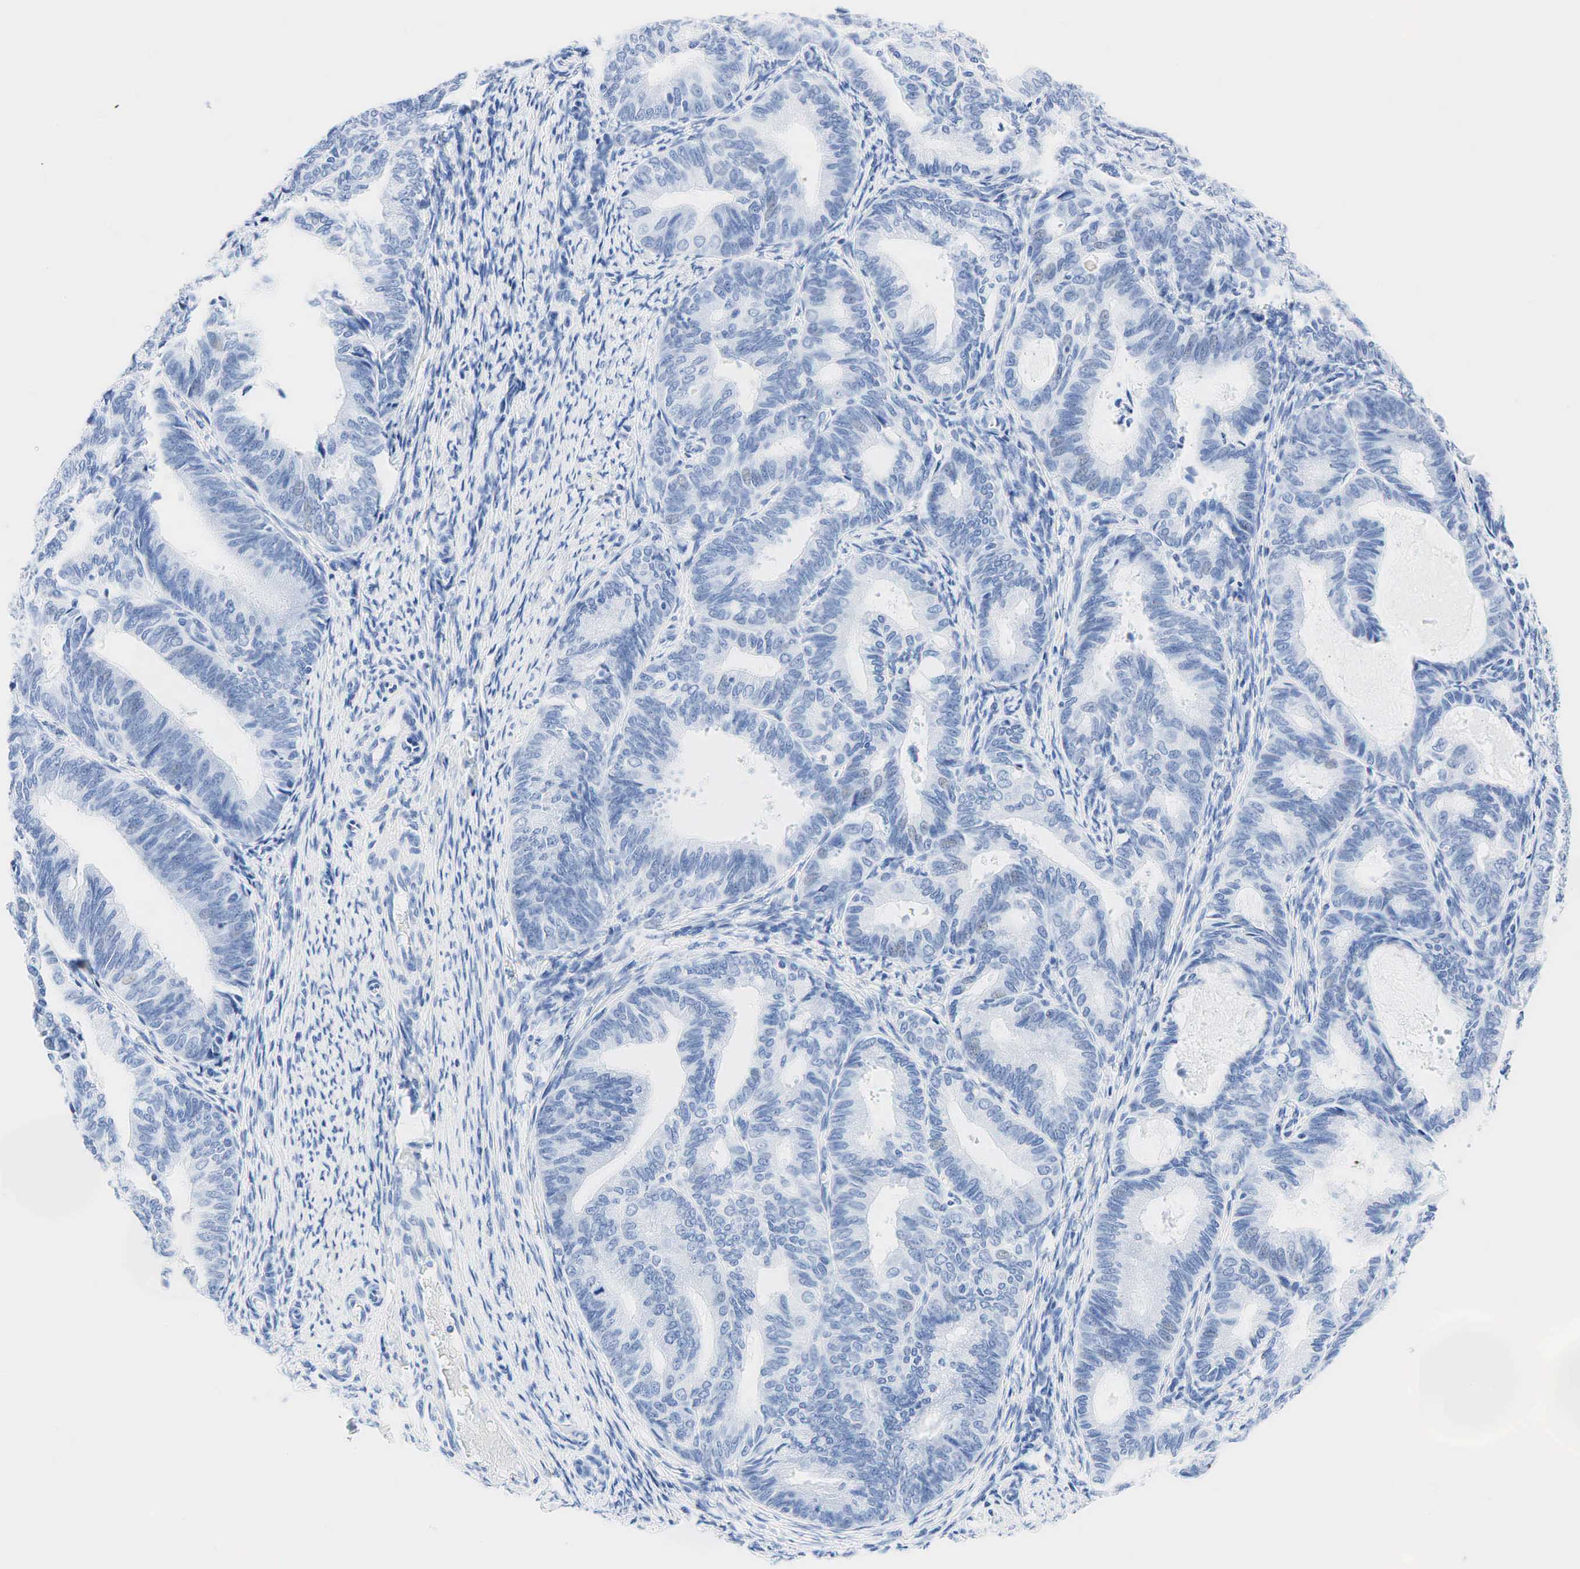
{"staining": {"intensity": "negative", "quantity": "none", "location": "none"}, "tissue": "endometrial cancer", "cell_type": "Tumor cells", "image_type": "cancer", "snomed": [{"axis": "morphology", "description": "Adenocarcinoma, NOS"}, {"axis": "topography", "description": "Endometrium"}], "caption": "Immunohistochemical staining of human adenocarcinoma (endometrial) demonstrates no significant positivity in tumor cells.", "gene": "INHA", "patient": {"sex": "female", "age": 63}}